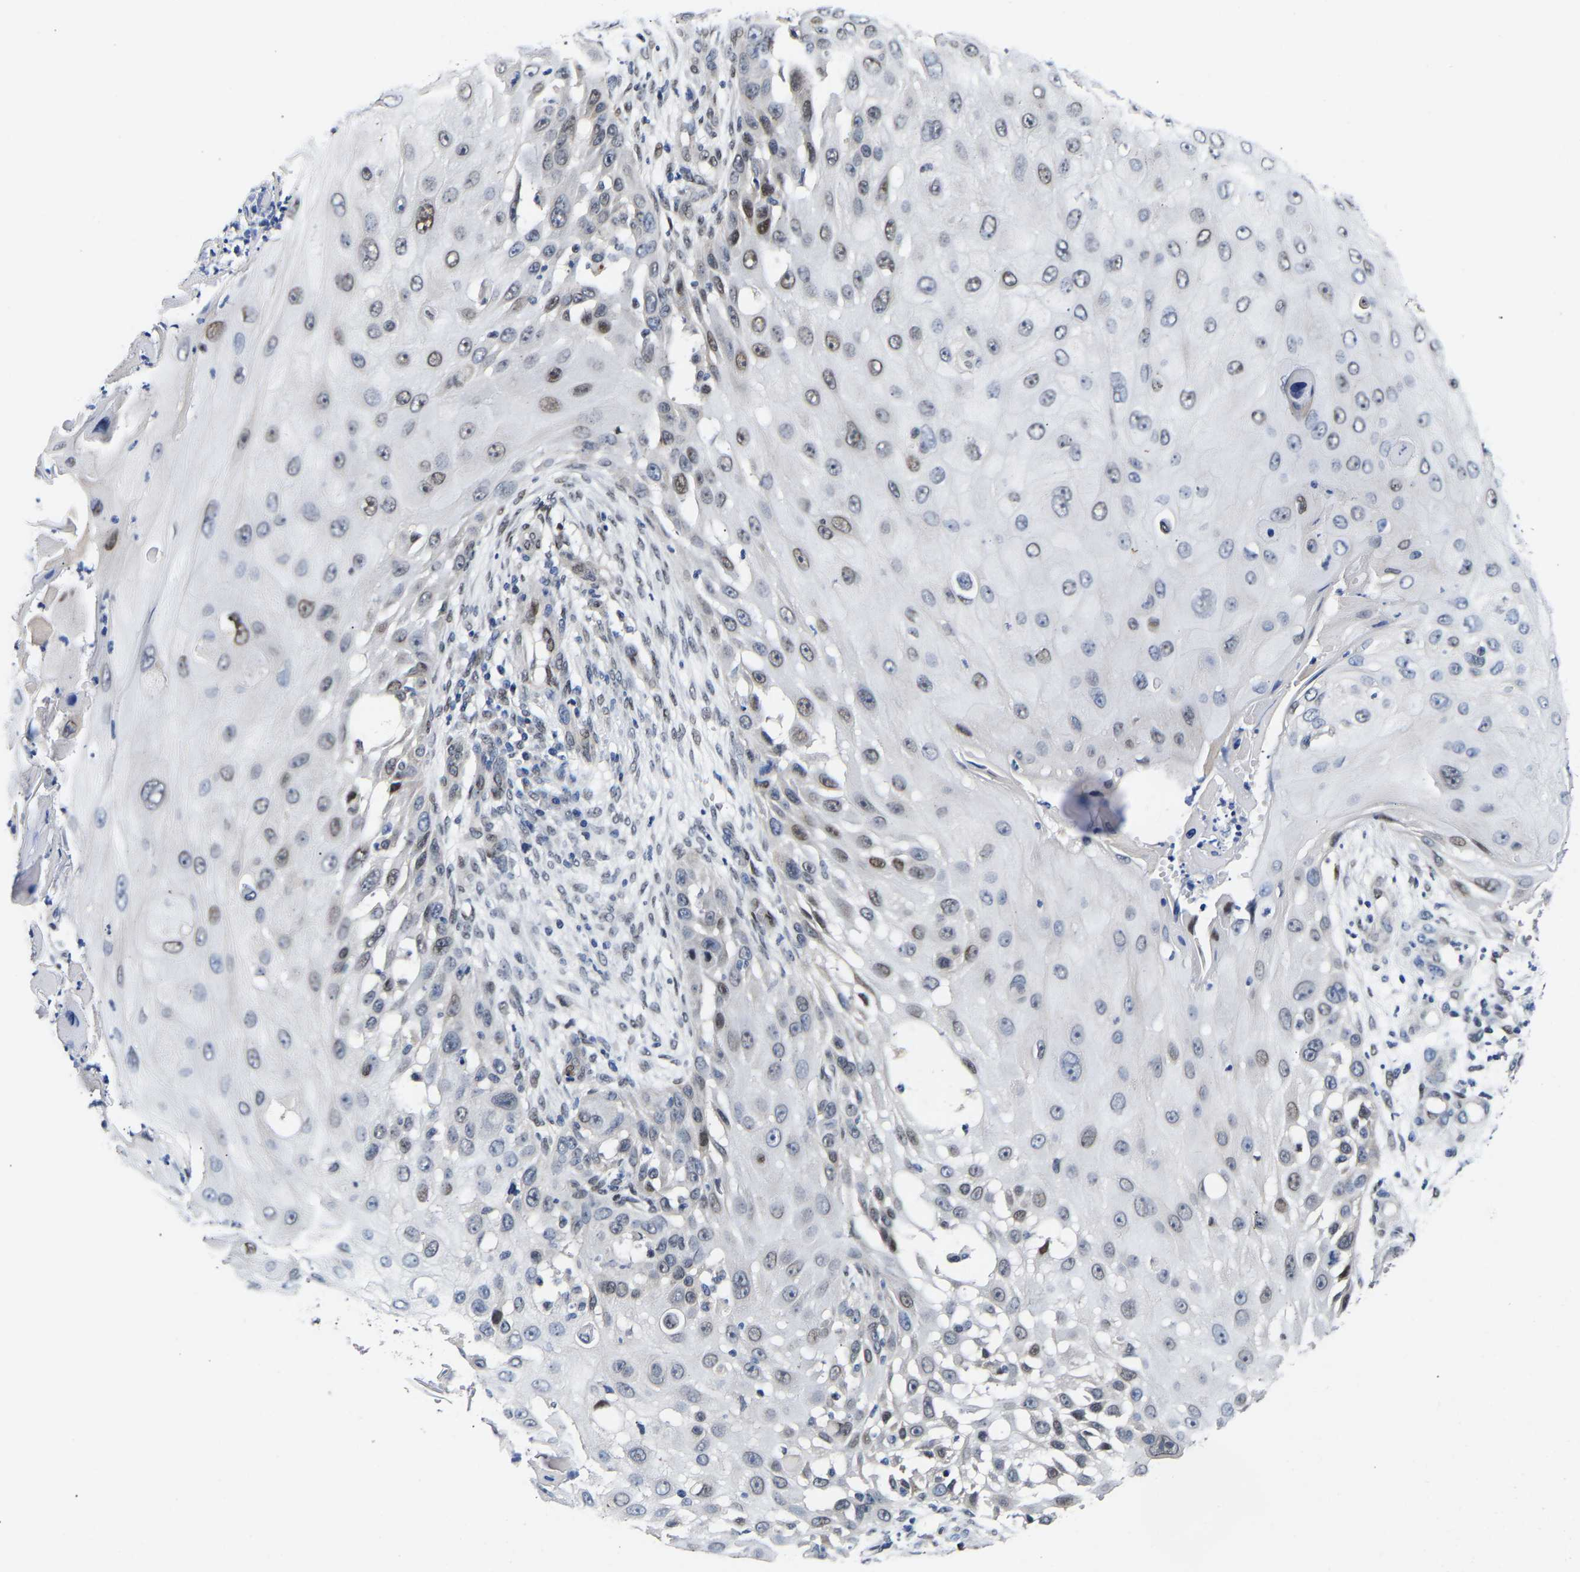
{"staining": {"intensity": "weak", "quantity": "<25%", "location": "nuclear"}, "tissue": "skin cancer", "cell_type": "Tumor cells", "image_type": "cancer", "snomed": [{"axis": "morphology", "description": "Squamous cell carcinoma, NOS"}, {"axis": "topography", "description": "Skin"}], "caption": "There is no significant positivity in tumor cells of squamous cell carcinoma (skin). The staining was performed using DAB (3,3'-diaminobenzidine) to visualize the protein expression in brown, while the nuclei were stained in blue with hematoxylin (Magnification: 20x).", "gene": "PTRHD1", "patient": {"sex": "female", "age": 44}}